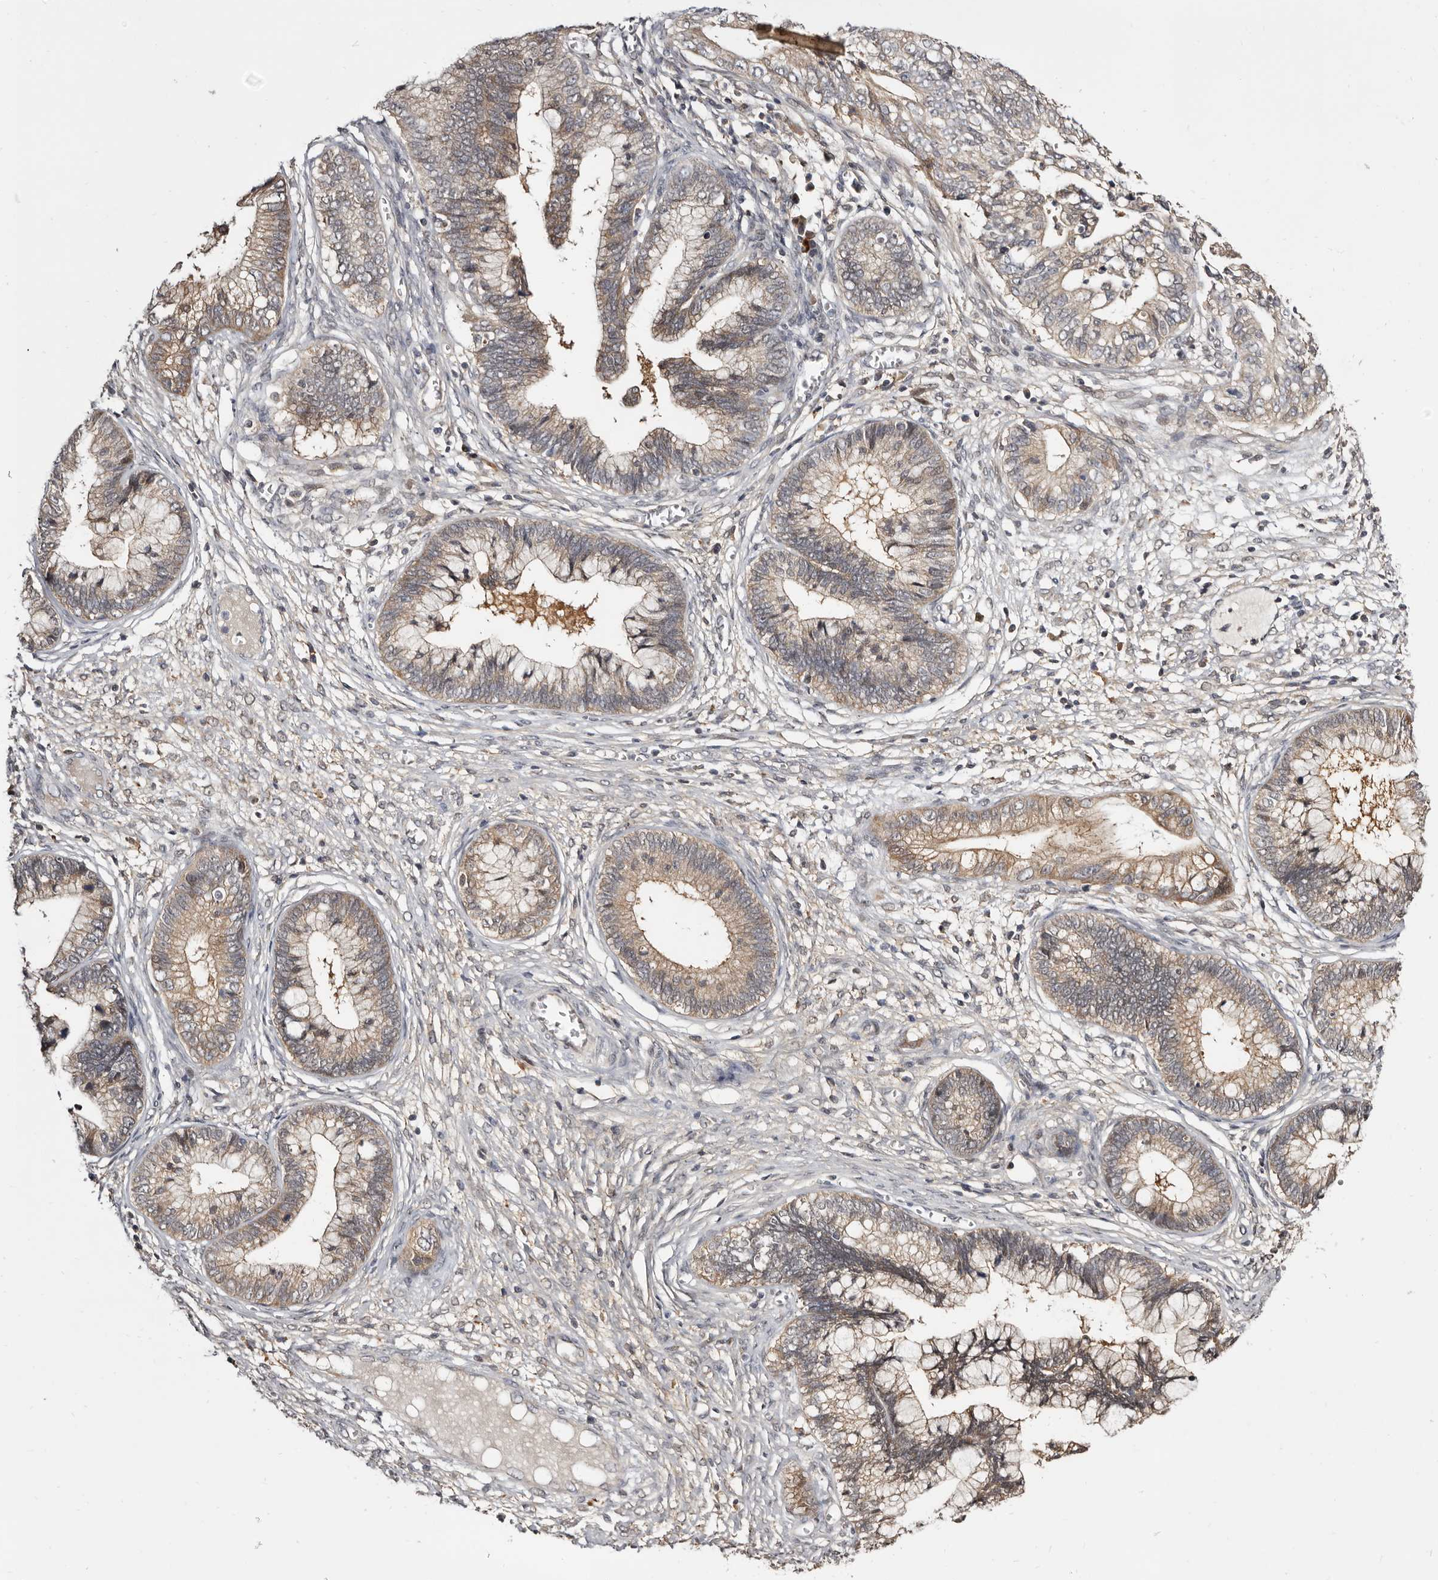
{"staining": {"intensity": "weak", "quantity": ">75%", "location": "cytoplasmic/membranous"}, "tissue": "cervical cancer", "cell_type": "Tumor cells", "image_type": "cancer", "snomed": [{"axis": "morphology", "description": "Adenocarcinoma, NOS"}, {"axis": "topography", "description": "Cervix"}], "caption": "Immunohistochemical staining of cervical cancer exhibits low levels of weak cytoplasmic/membranous expression in about >75% of tumor cells.", "gene": "INAVA", "patient": {"sex": "female", "age": 44}}